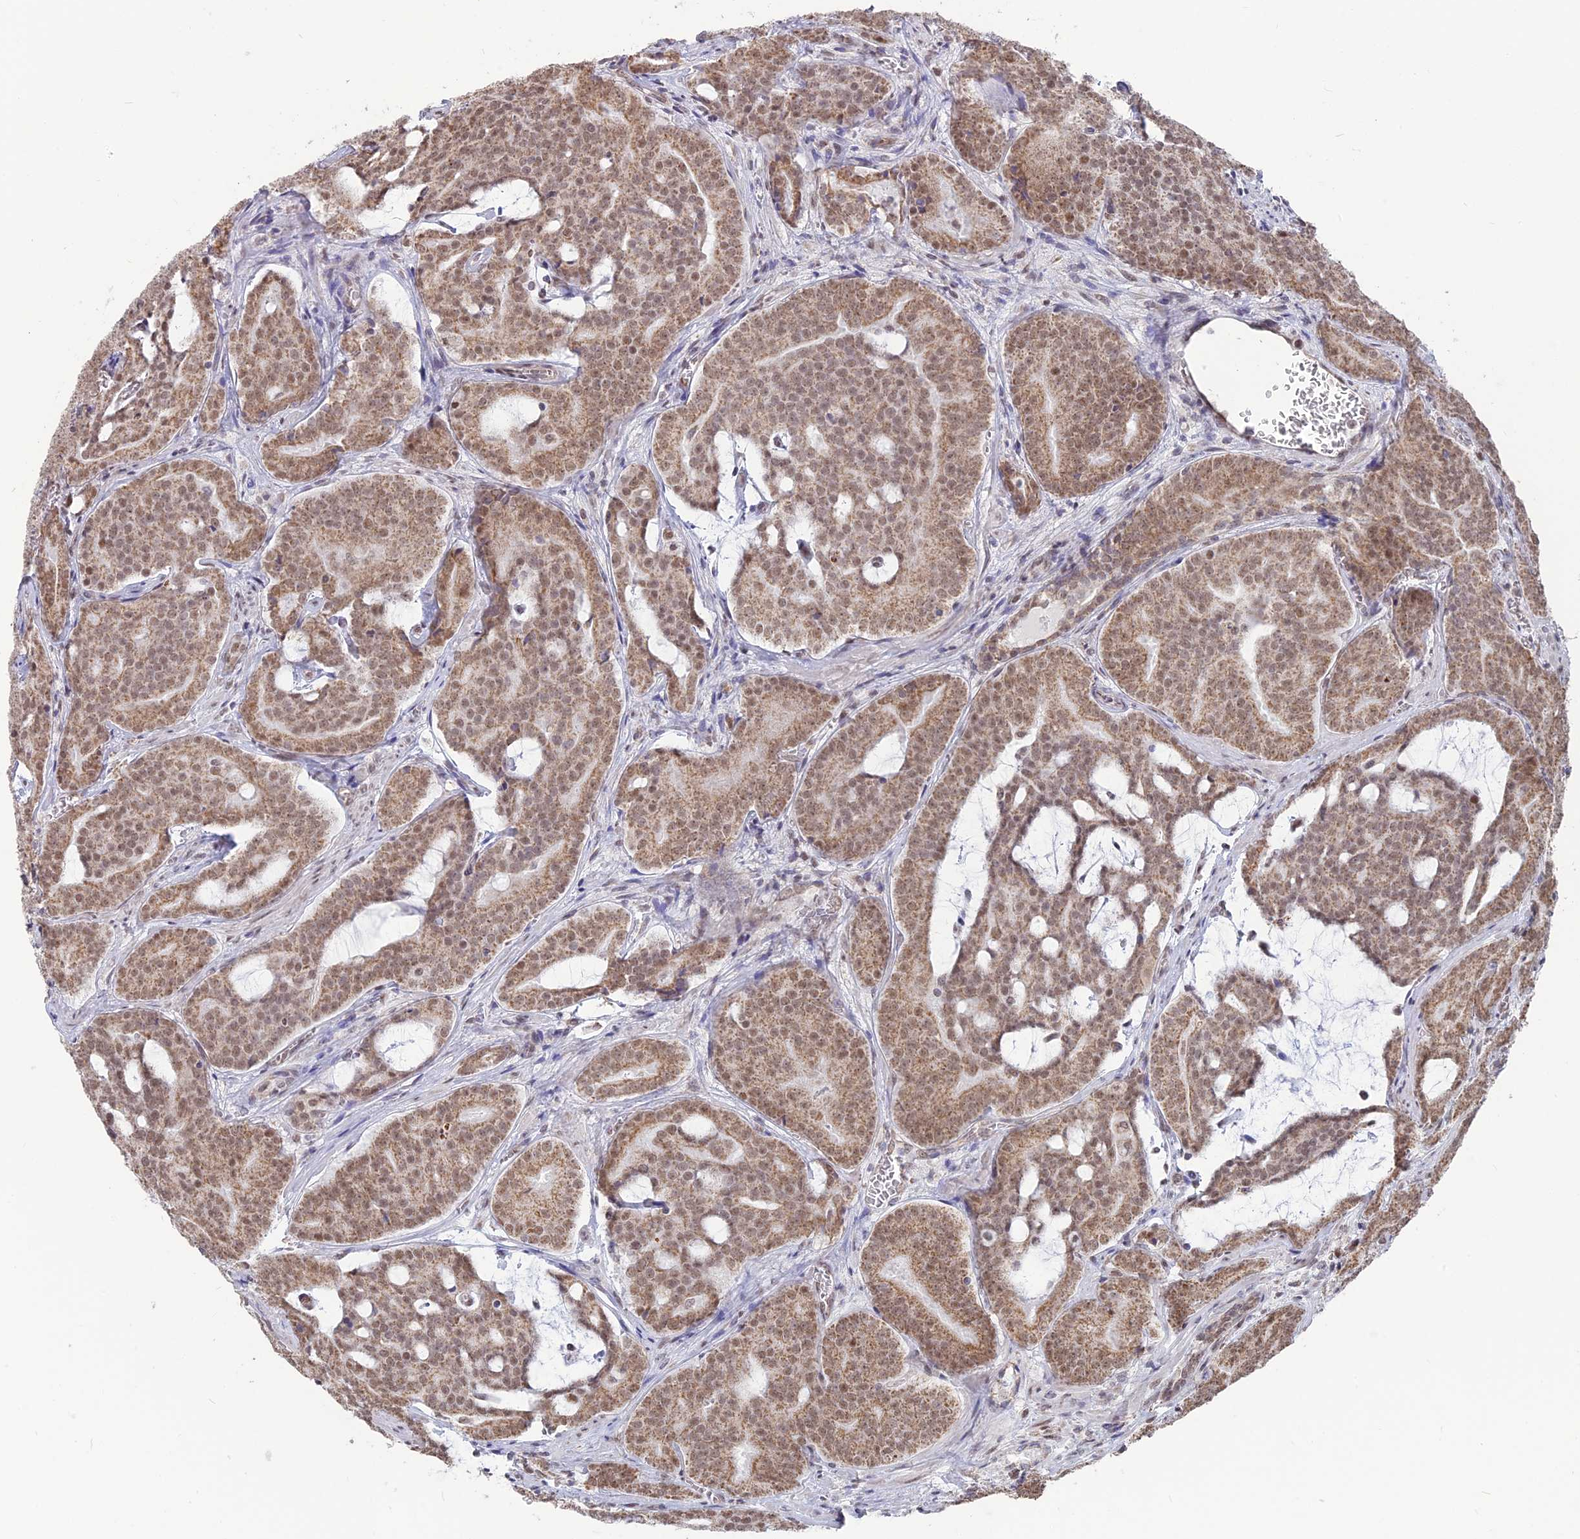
{"staining": {"intensity": "weak", "quantity": ">75%", "location": "cytoplasmic/membranous,nuclear"}, "tissue": "prostate cancer", "cell_type": "Tumor cells", "image_type": "cancer", "snomed": [{"axis": "morphology", "description": "Adenocarcinoma, High grade"}, {"axis": "topography", "description": "Prostate"}], "caption": "Brown immunohistochemical staining in prostate high-grade adenocarcinoma displays weak cytoplasmic/membranous and nuclear staining in approximately >75% of tumor cells. (Brightfield microscopy of DAB IHC at high magnification).", "gene": "ARHGAP40", "patient": {"sex": "male", "age": 55}}